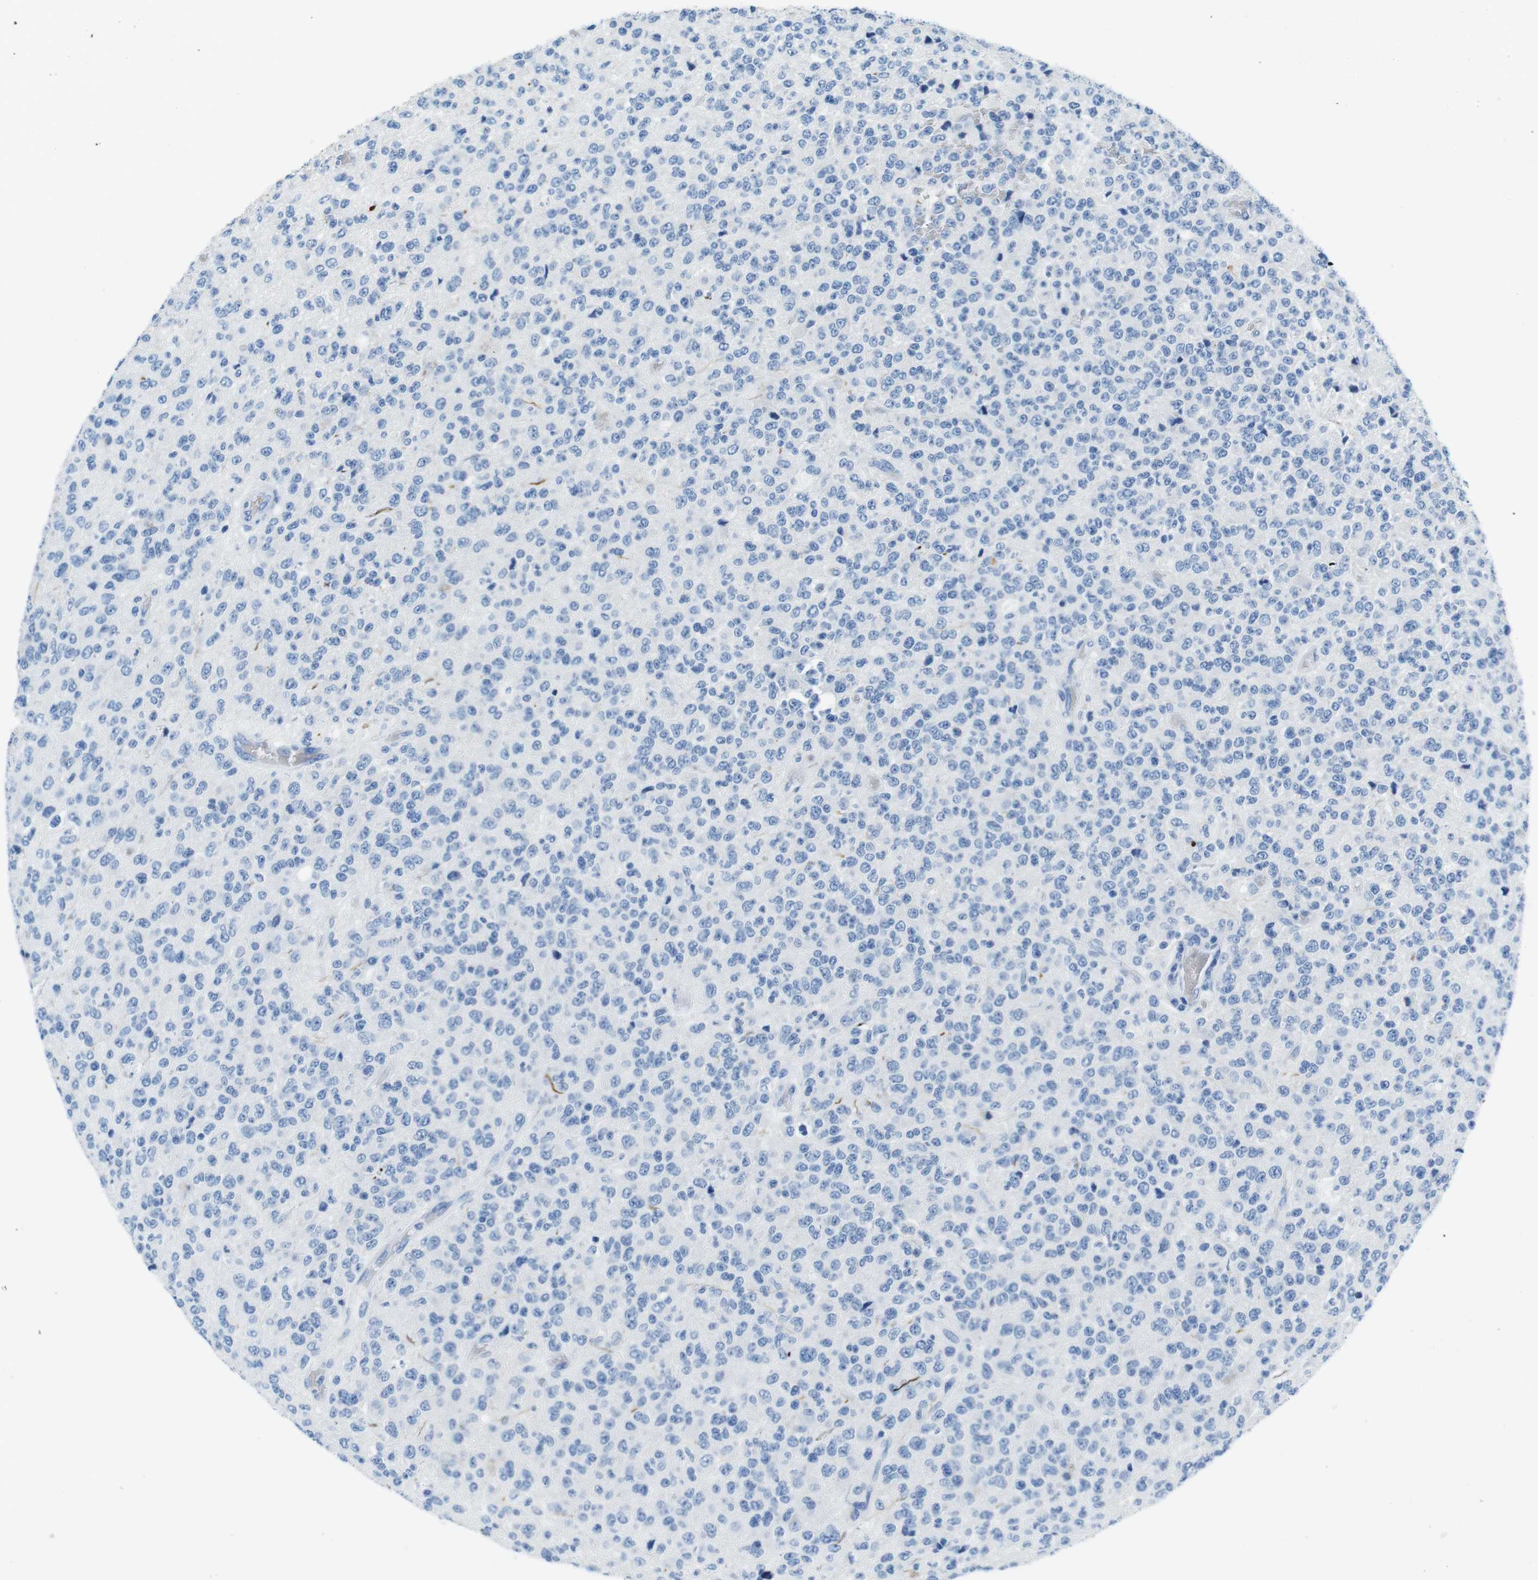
{"staining": {"intensity": "negative", "quantity": "none", "location": "none"}, "tissue": "glioma", "cell_type": "Tumor cells", "image_type": "cancer", "snomed": [{"axis": "morphology", "description": "Glioma, malignant, High grade"}, {"axis": "topography", "description": "pancreas cauda"}], "caption": "IHC micrograph of neoplastic tissue: glioma stained with DAB (3,3'-diaminobenzidine) shows no significant protein expression in tumor cells. (Brightfield microscopy of DAB (3,3'-diaminobenzidine) immunohistochemistry at high magnification).", "gene": "TFAP2C", "patient": {"sex": "male", "age": 60}}